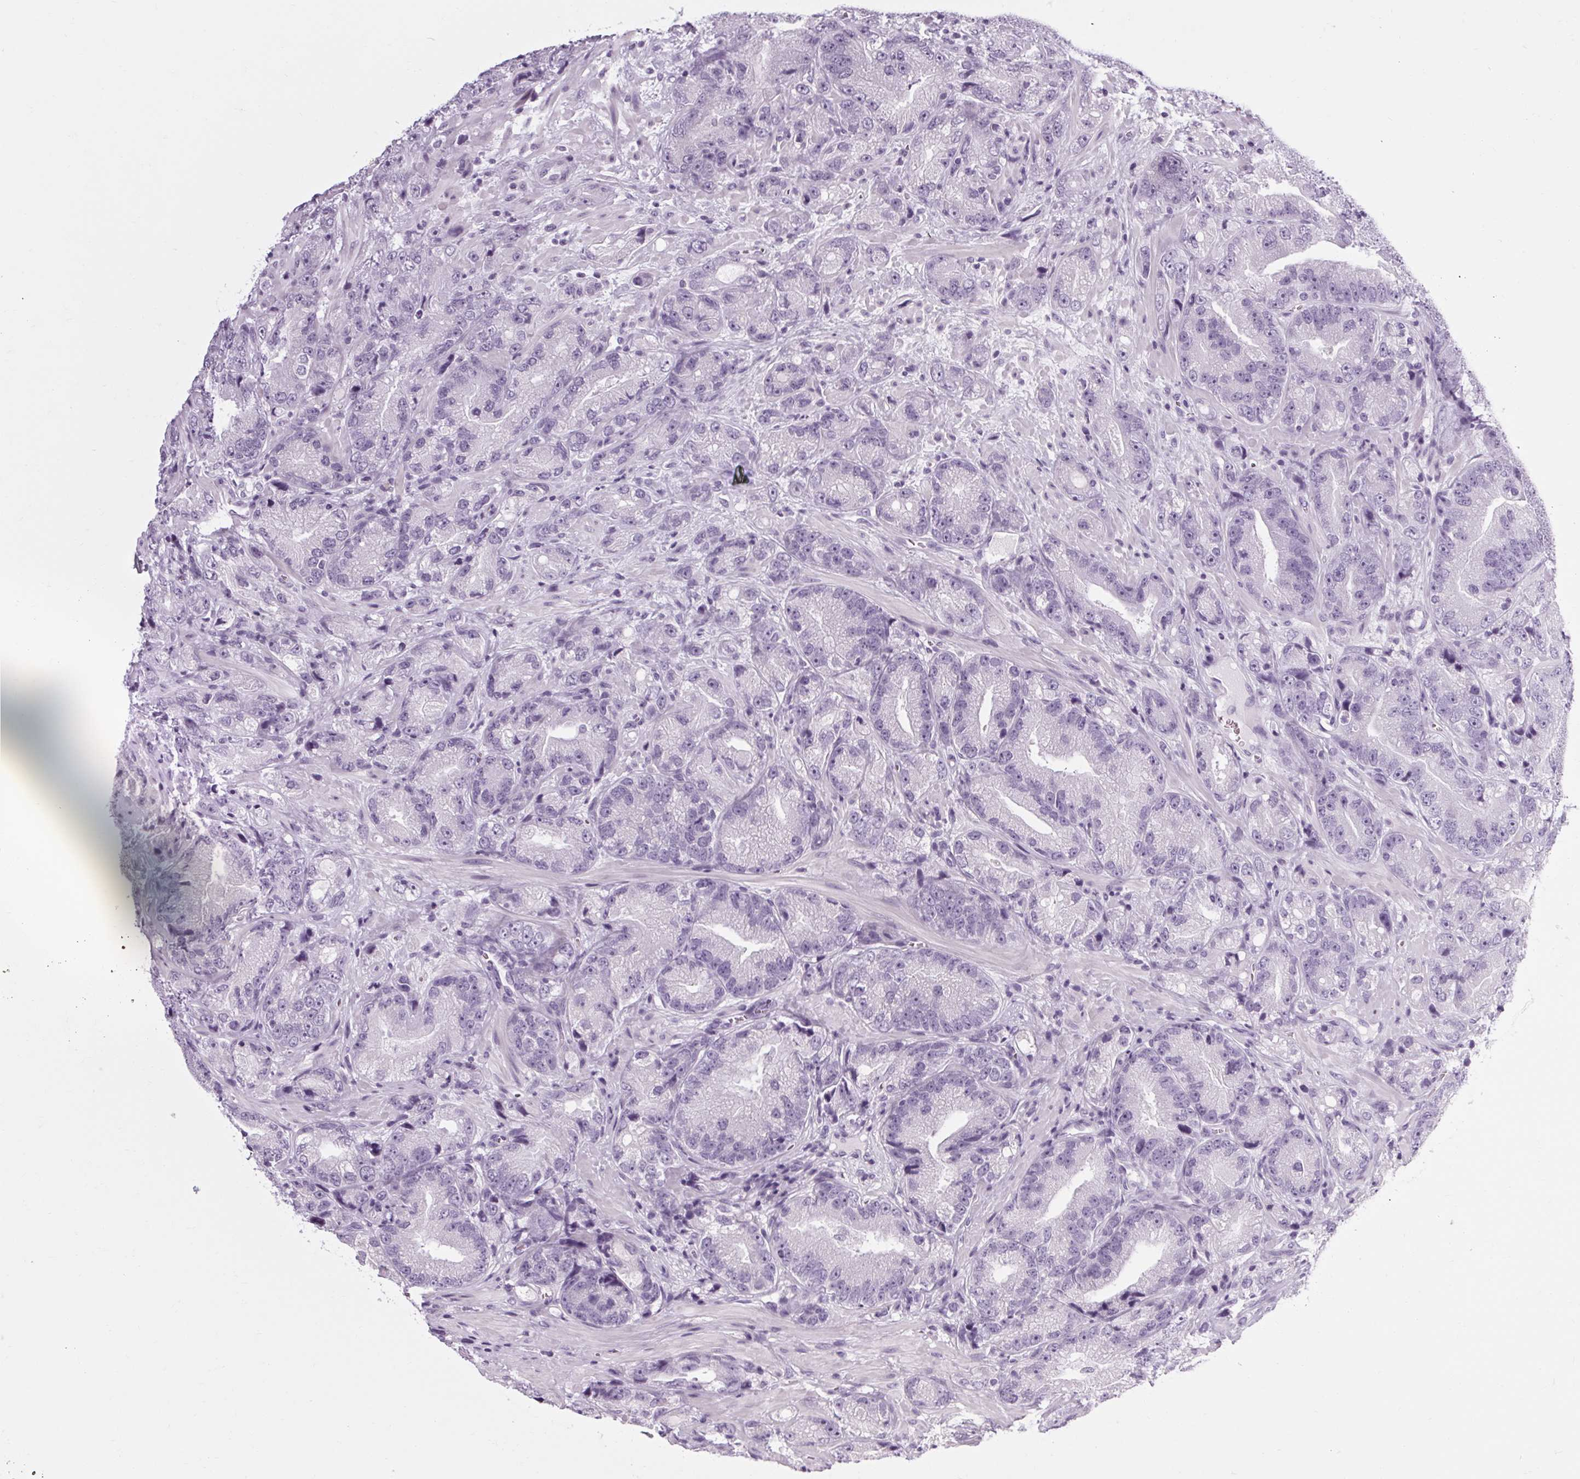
{"staining": {"intensity": "negative", "quantity": "none", "location": "none"}, "tissue": "prostate cancer", "cell_type": "Tumor cells", "image_type": "cancer", "snomed": [{"axis": "morphology", "description": "Adenocarcinoma, NOS"}, {"axis": "topography", "description": "Prostate"}], "caption": "This is an IHC micrograph of human prostate cancer. There is no staining in tumor cells.", "gene": "POMC", "patient": {"sex": "male", "age": 63}}